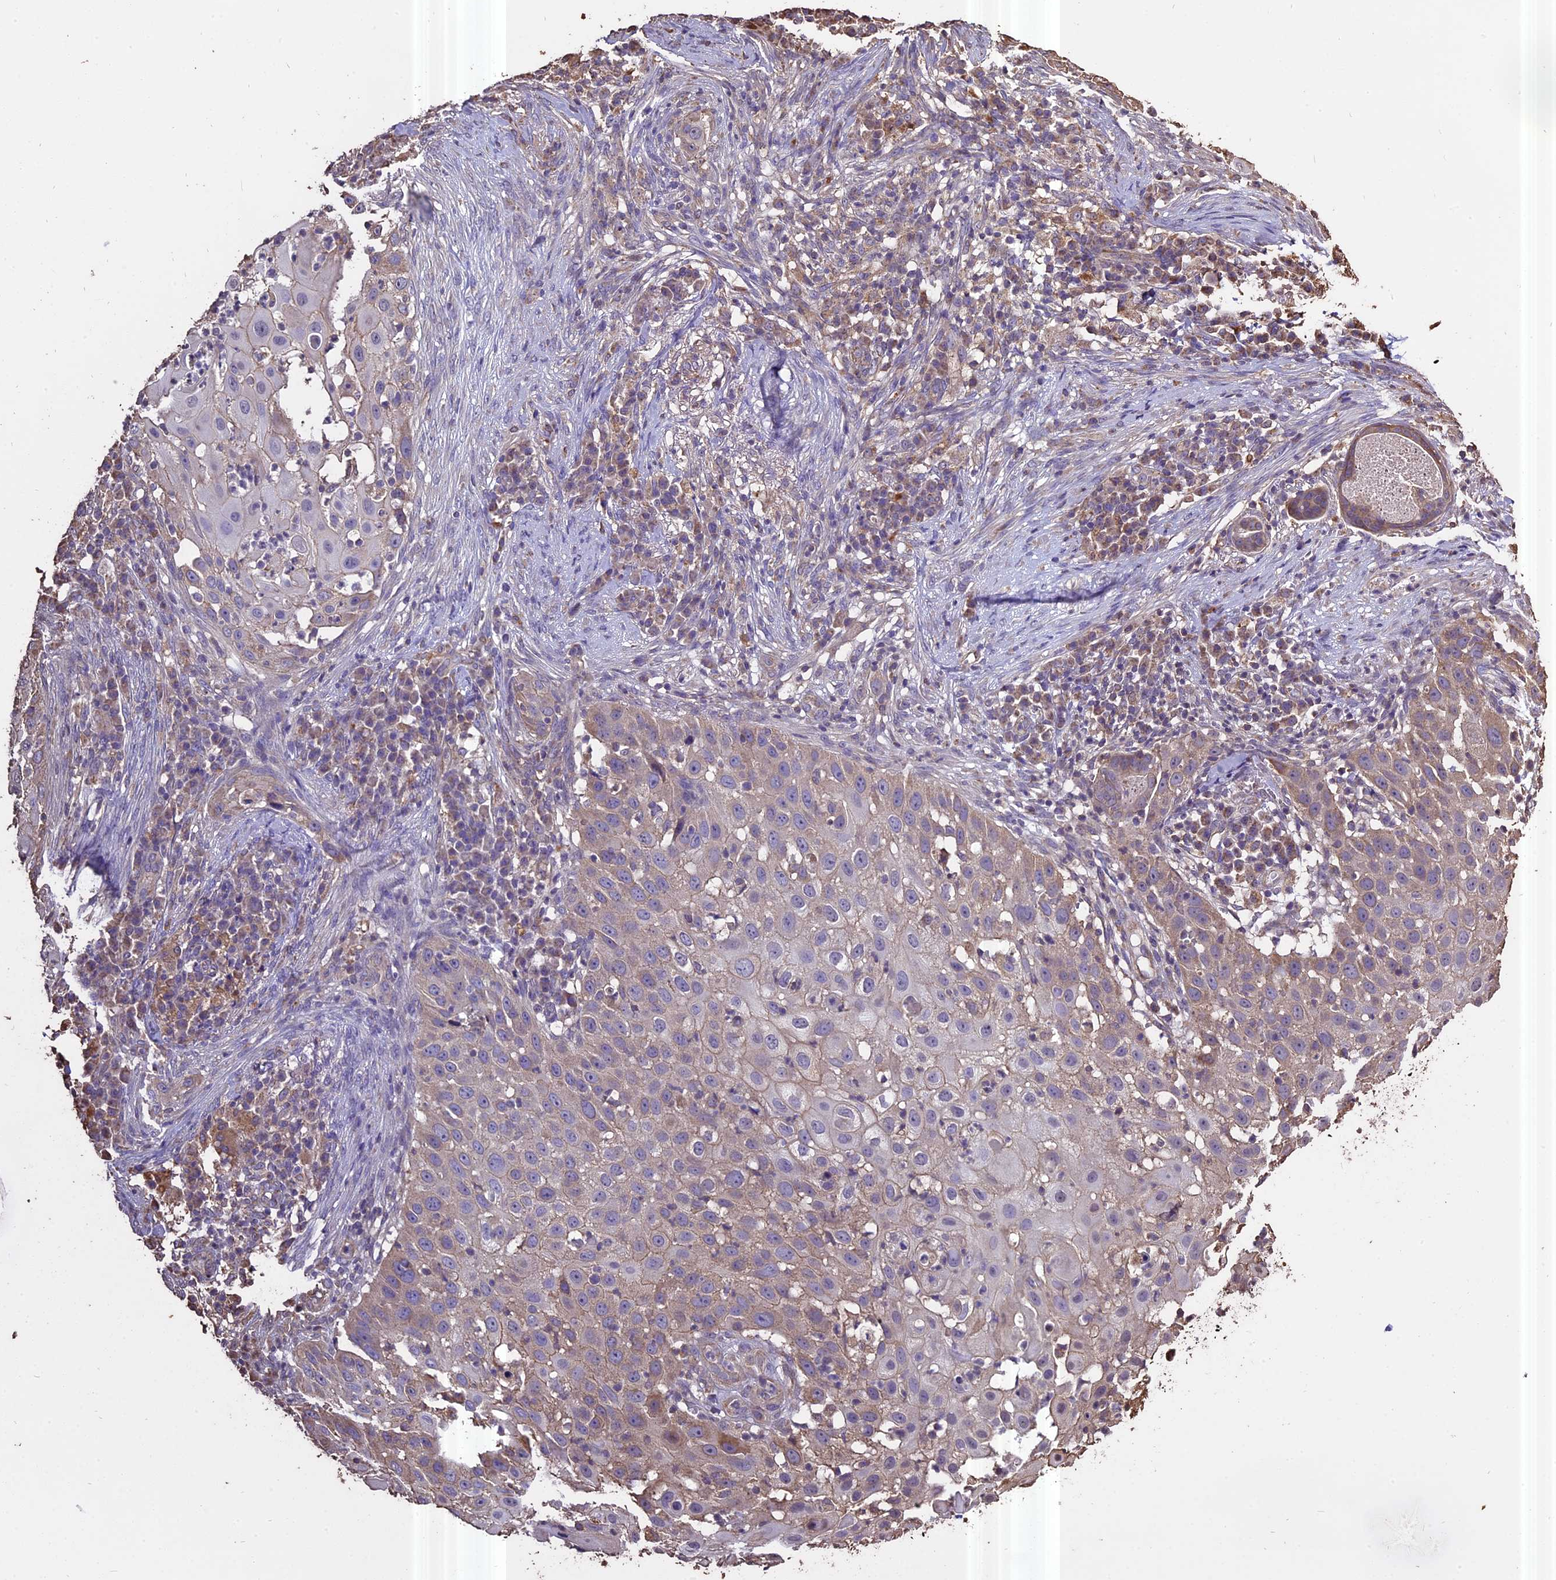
{"staining": {"intensity": "weak", "quantity": "<25%", "location": "cytoplasmic/membranous"}, "tissue": "skin cancer", "cell_type": "Tumor cells", "image_type": "cancer", "snomed": [{"axis": "morphology", "description": "Squamous cell carcinoma, NOS"}, {"axis": "topography", "description": "Skin"}], "caption": "High magnification brightfield microscopy of skin squamous cell carcinoma stained with DAB (3,3'-diaminobenzidine) (brown) and counterstained with hematoxylin (blue): tumor cells show no significant staining.", "gene": "PGPEP1L", "patient": {"sex": "female", "age": 44}}